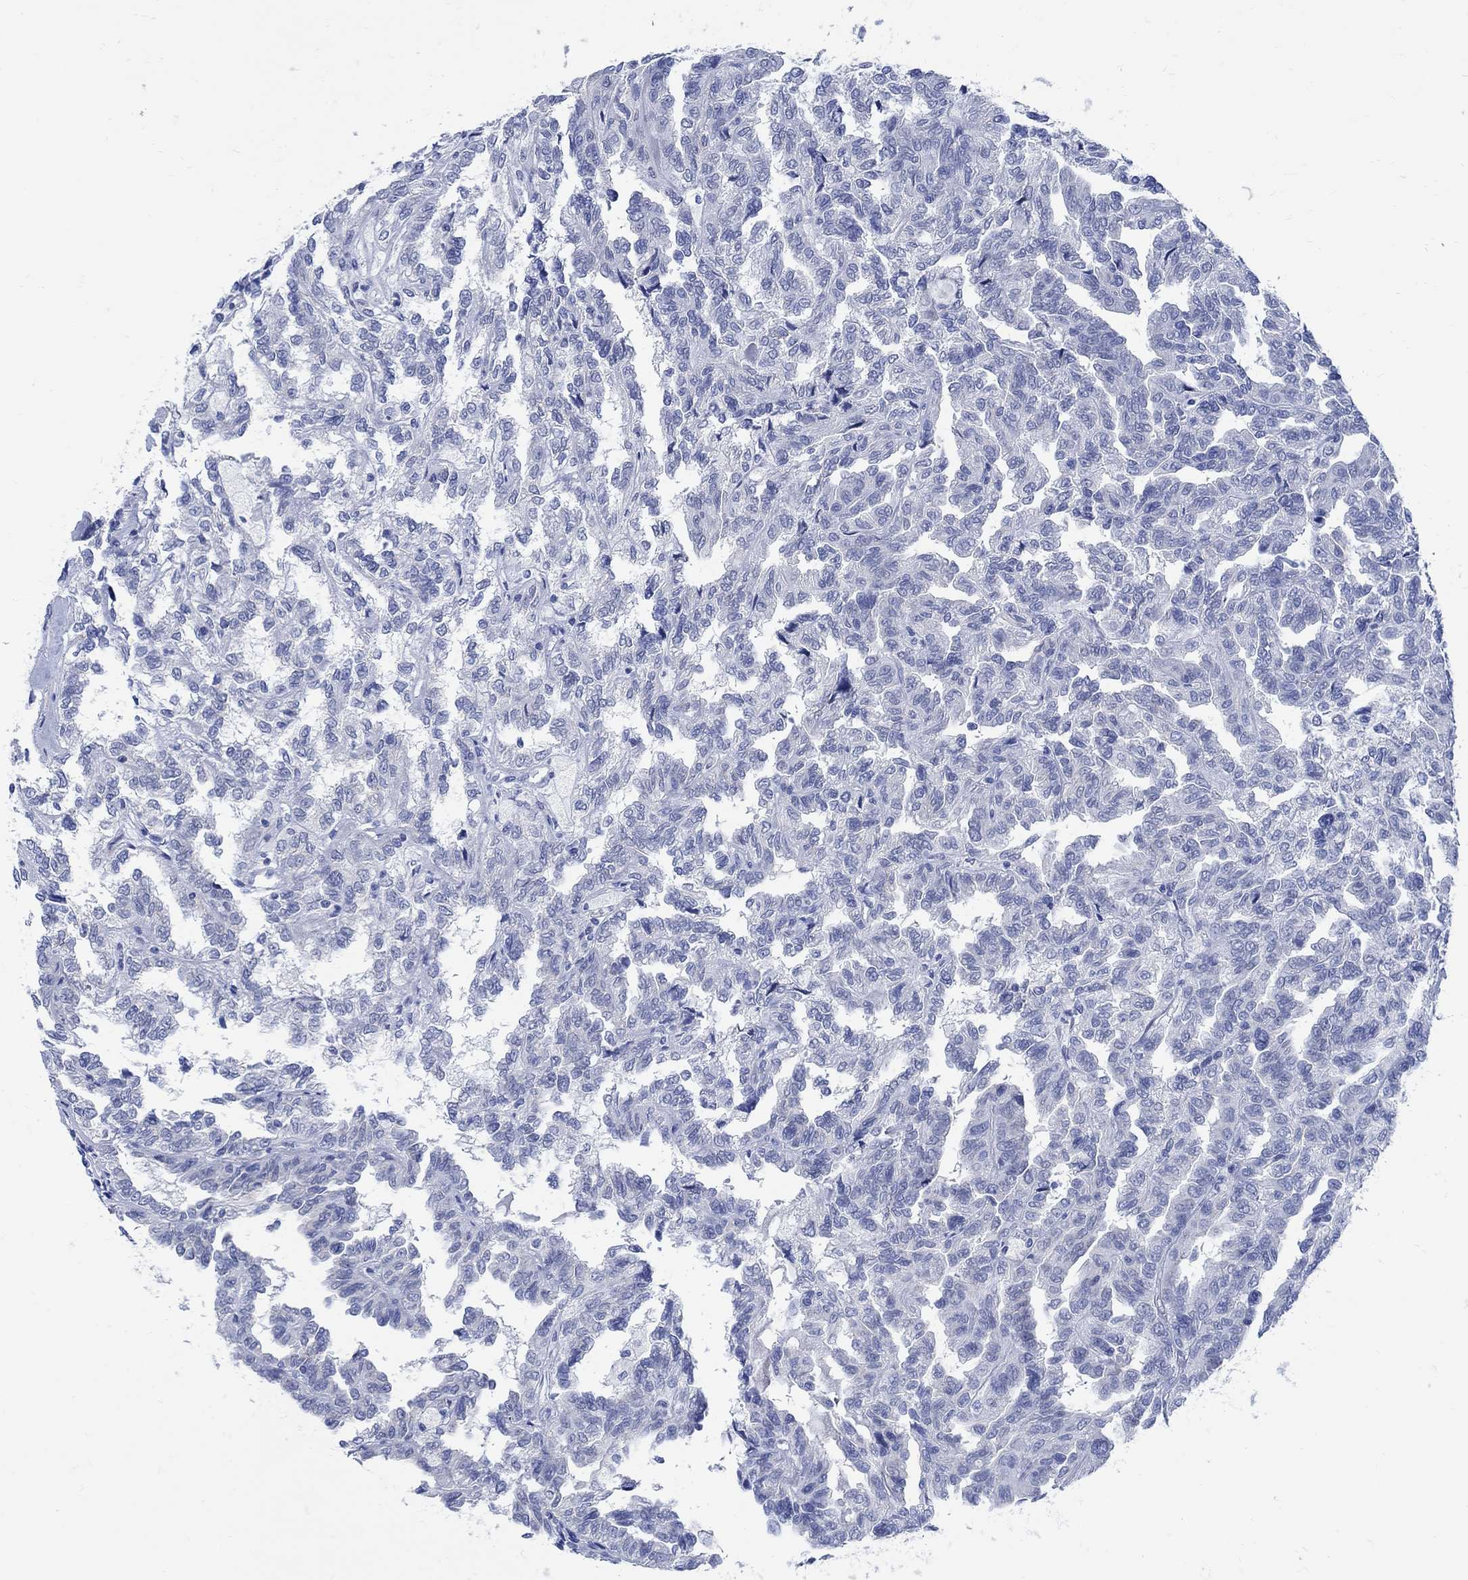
{"staining": {"intensity": "negative", "quantity": "none", "location": "none"}, "tissue": "renal cancer", "cell_type": "Tumor cells", "image_type": "cancer", "snomed": [{"axis": "morphology", "description": "Adenocarcinoma, NOS"}, {"axis": "topography", "description": "Kidney"}], "caption": "A photomicrograph of human renal adenocarcinoma is negative for staining in tumor cells.", "gene": "CAMK2N1", "patient": {"sex": "male", "age": 79}}